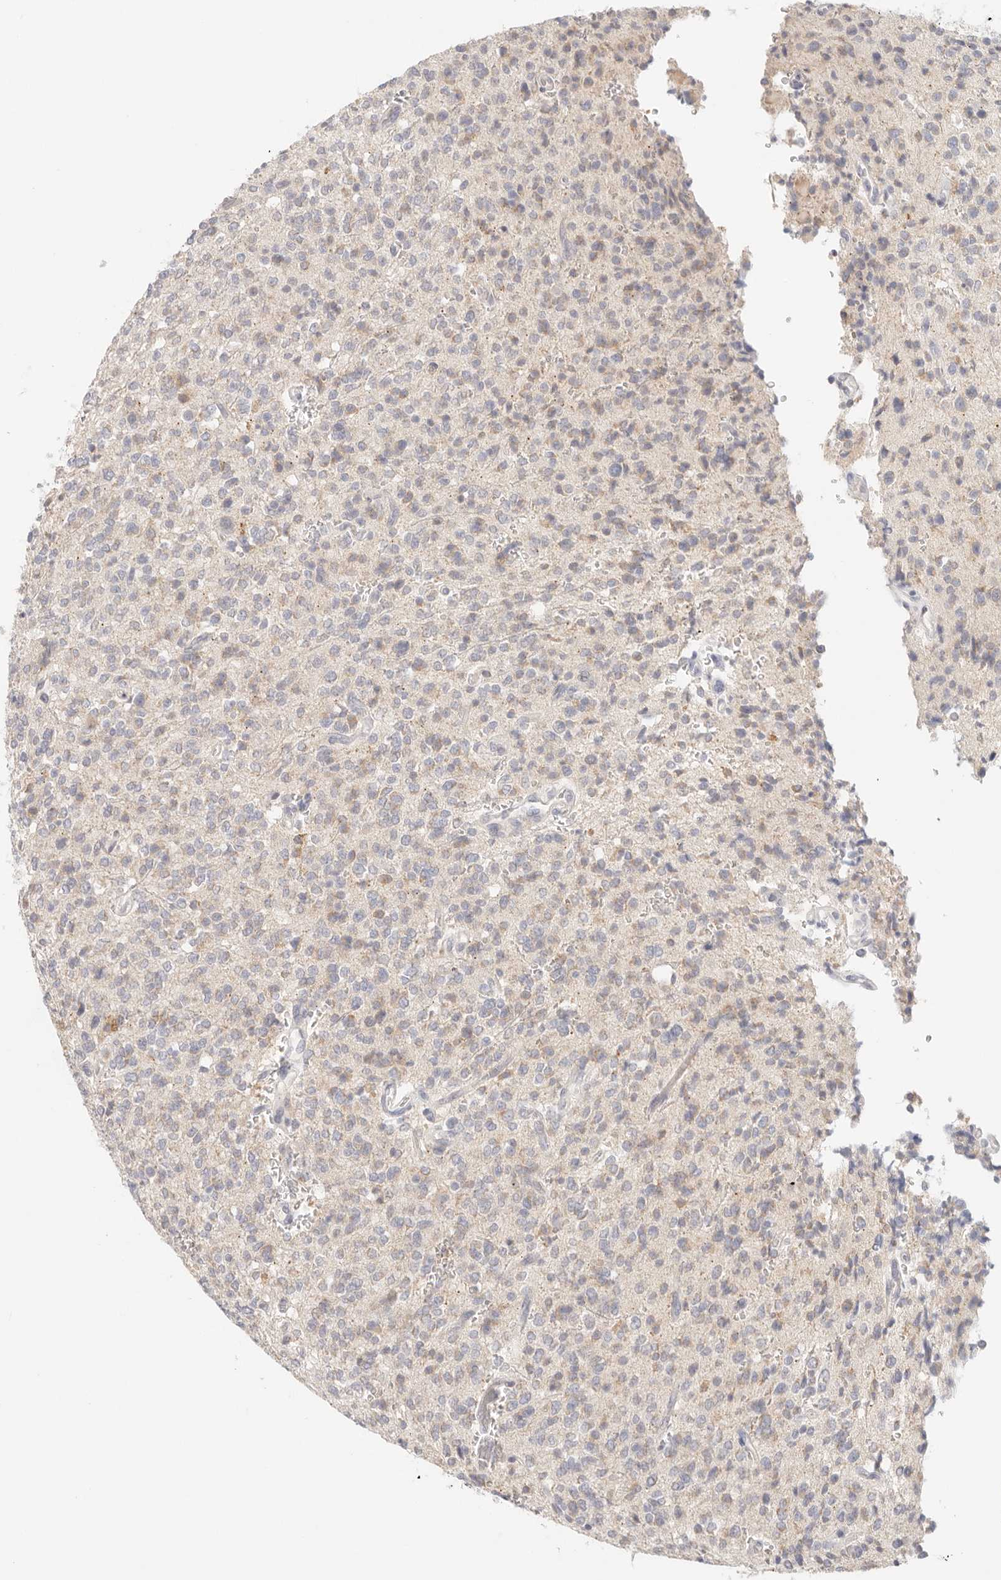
{"staining": {"intensity": "weak", "quantity": "<25%", "location": "cytoplasmic/membranous"}, "tissue": "glioma", "cell_type": "Tumor cells", "image_type": "cancer", "snomed": [{"axis": "morphology", "description": "Glioma, malignant, High grade"}, {"axis": "topography", "description": "Brain"}], "caption": "Tumor cells show no significant protein staining in high-grade glioma (malignant).", "gene": "SPHK1", "patient": {"sex": "male", "age": 34}}